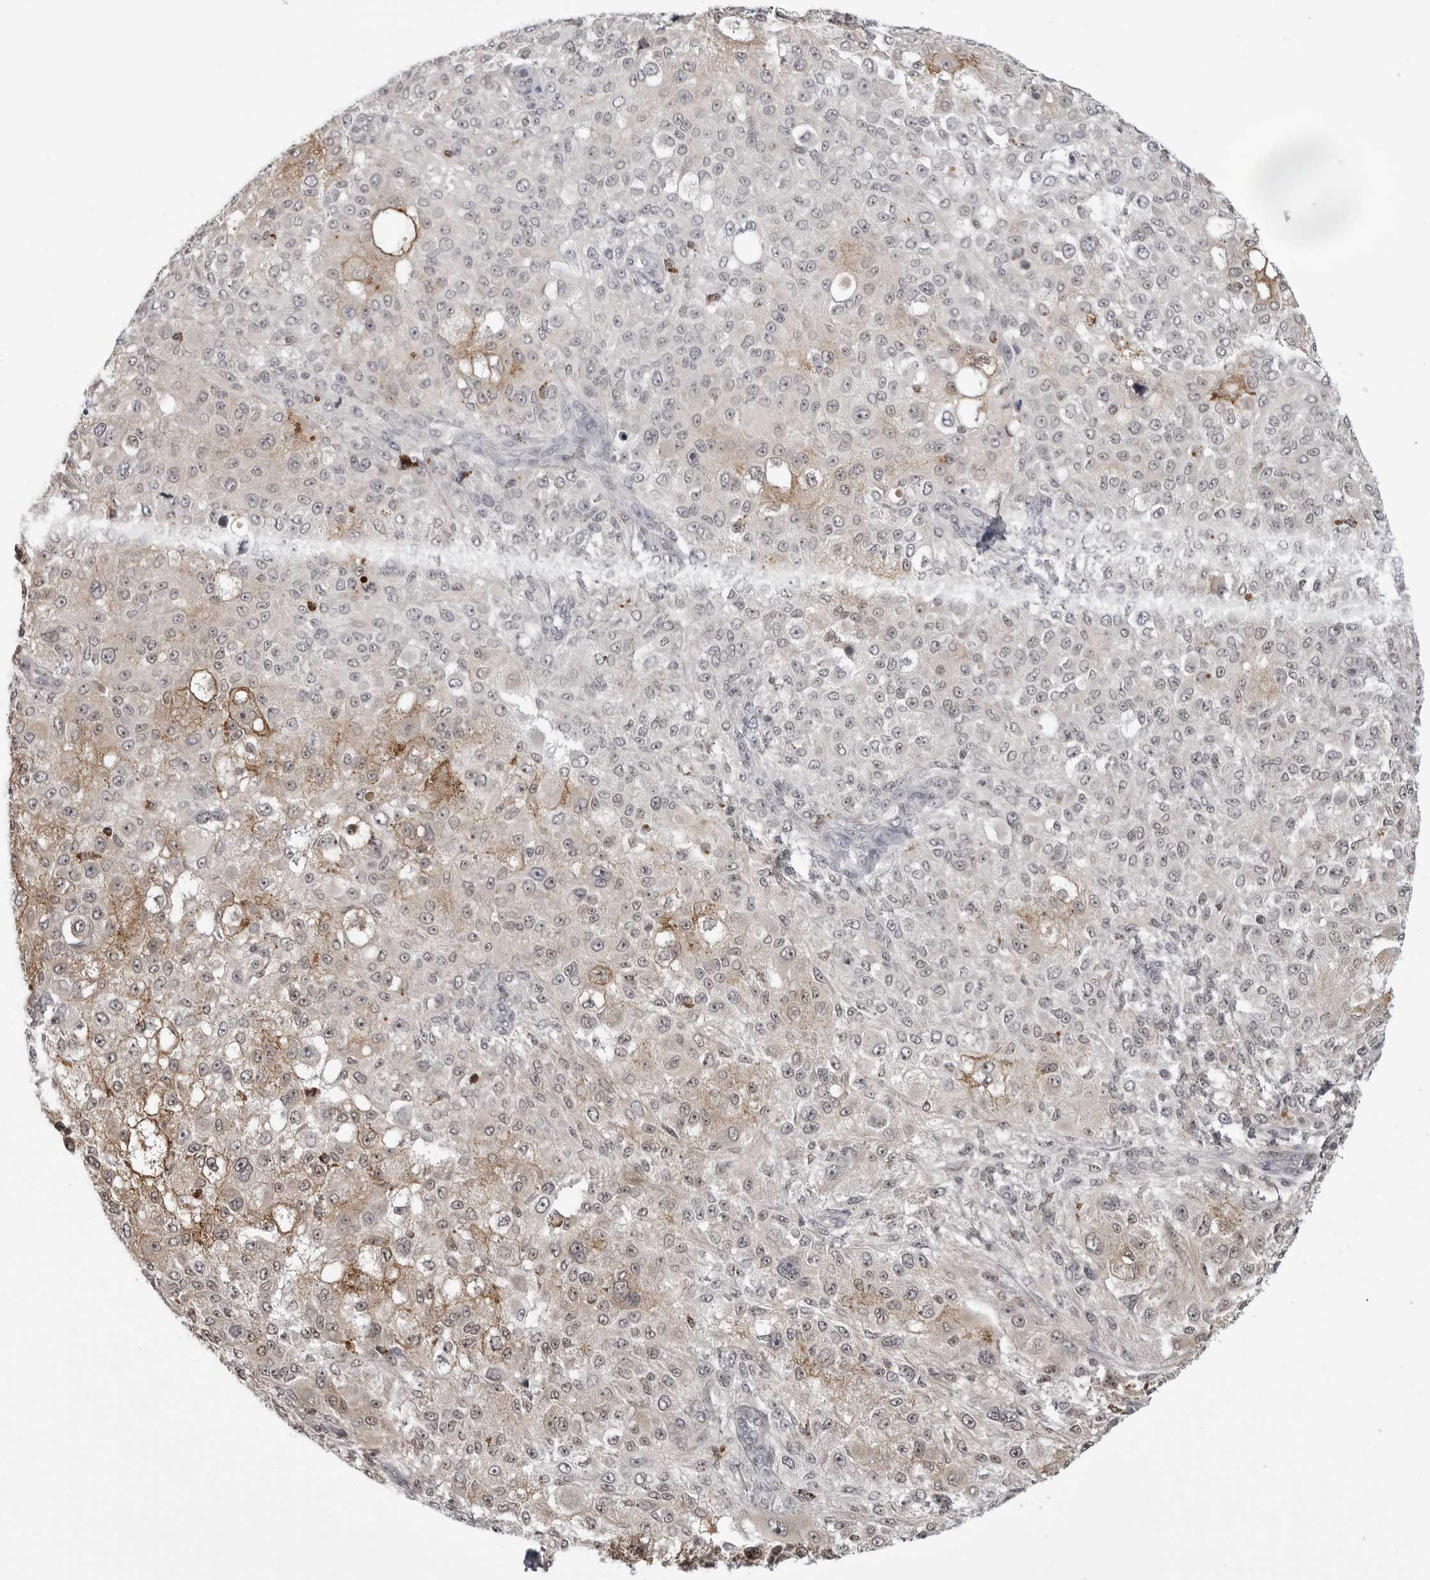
{"staining": {"intensity": "moderate", "quantity": "<25%", "location": "cytoplasmic/membranous"}, "tissue": "melanoma", "cell_type": "Tumor cells", "image_type": "cancer", "snomed": [{"axis": "morphology", "description": "Necrosis, NOS"}, {"axis": "morphology", "description": "Malignant melanoma, NOS"}, {"axis": "topography", "description": "Skin"}], "caption": "An immunohistochemistry histopathology image of tumor tissue is shown. Protein staining in brown highlights moderate cytoplasmic/membranous positivity in malignant melanoma within tumor cells.", "gene": "YWHAG", "patient": {"sex": "female", "age": 87}}